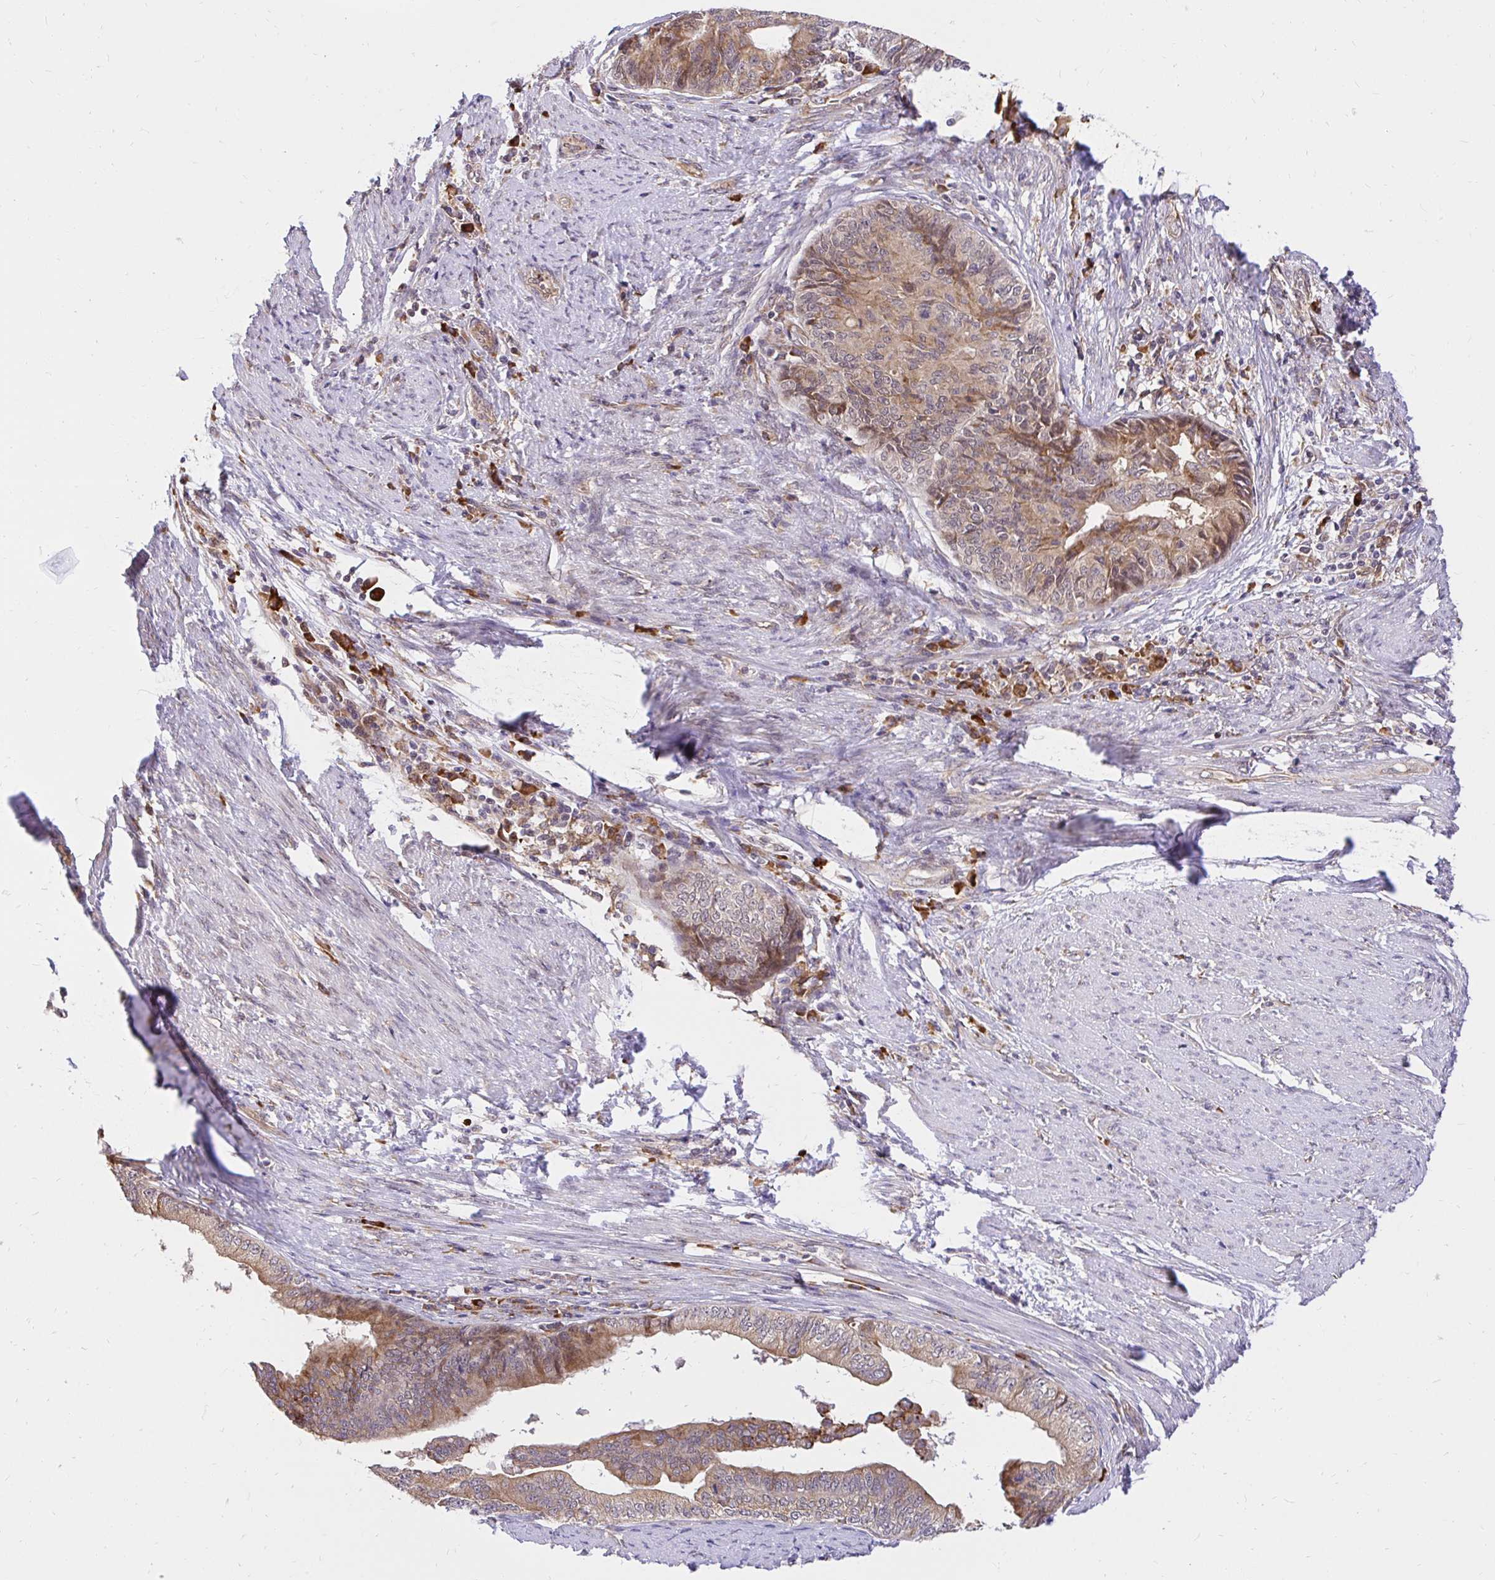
{"staining": {"intensity": "moderate", "quantity": "25%-75%", "location": "cytoplasmic/membranous"}, "tissue": "endometrial cancer", "cell_type": "Tumor cells", "image_type": "cancer", "snomed": [{"axis": "morphology", "description": "Adenocarcinoma, NOS"}, {"axis": "topography", "description": "Endometrium"}], "caption": "IHC of adenocarcinoma (endometrial) shows medium levels of moderate cytoplasmic/membranous positivity in approximately 25%-75% of tumor cells. (DAB (3,3'-diaminobenzidine) = brown stain, brightfield microscopy at high magnification).", "gene": "NAALAD2", "patient": {"sex": "female", "age": 65}}